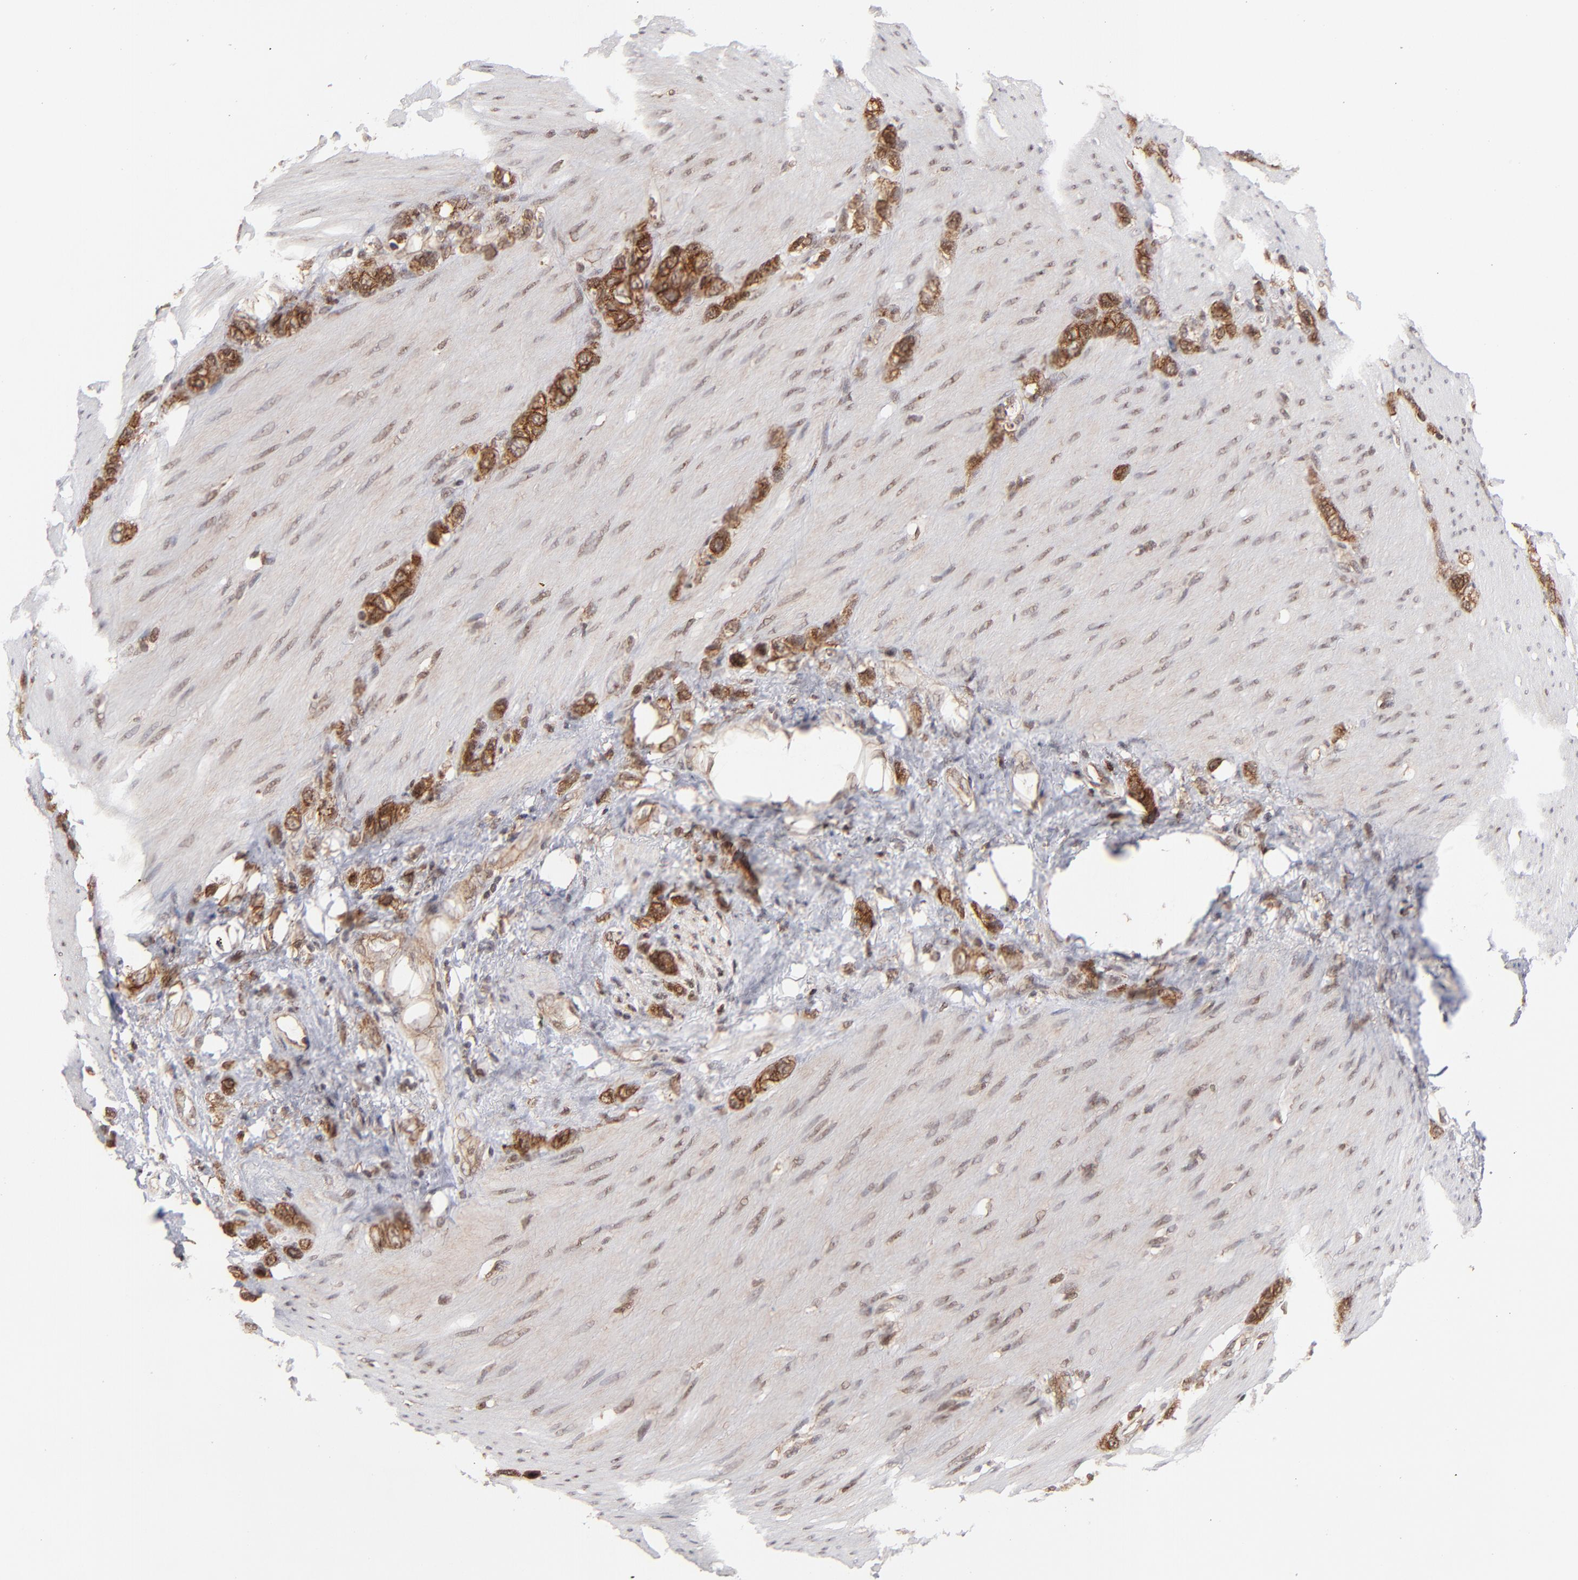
{"staining": {"intensity": "strong", "quantity": ">75%", "location": "cytoplasmic/membranous,nuclear"}, "tissue": "stomach cancer", "cell_type": "Tumor cells", "image_type": "cancer", "snomed": [{"axis": "morphology", "description": "Normal tissue, NOS"}, {"axis": "morphology", "description": "Adenocarcinoma, NOS"}, {"axis": "morphology", "description": "Adenocarcinoma, High grade"}, {"axis": "topography", "description": "Stomach, upper"}, {"axis": "topography", "description": "Stomach"}], "caption": "This is an image of immunohistochemistry staining of stomach cancer (adenocarcinoma), which shows strong expression in the cytoplasmic/membranous and nuclear of tumor cells.", "gene": "RGS6", "patient": {"sex": "female", "age": 65}}